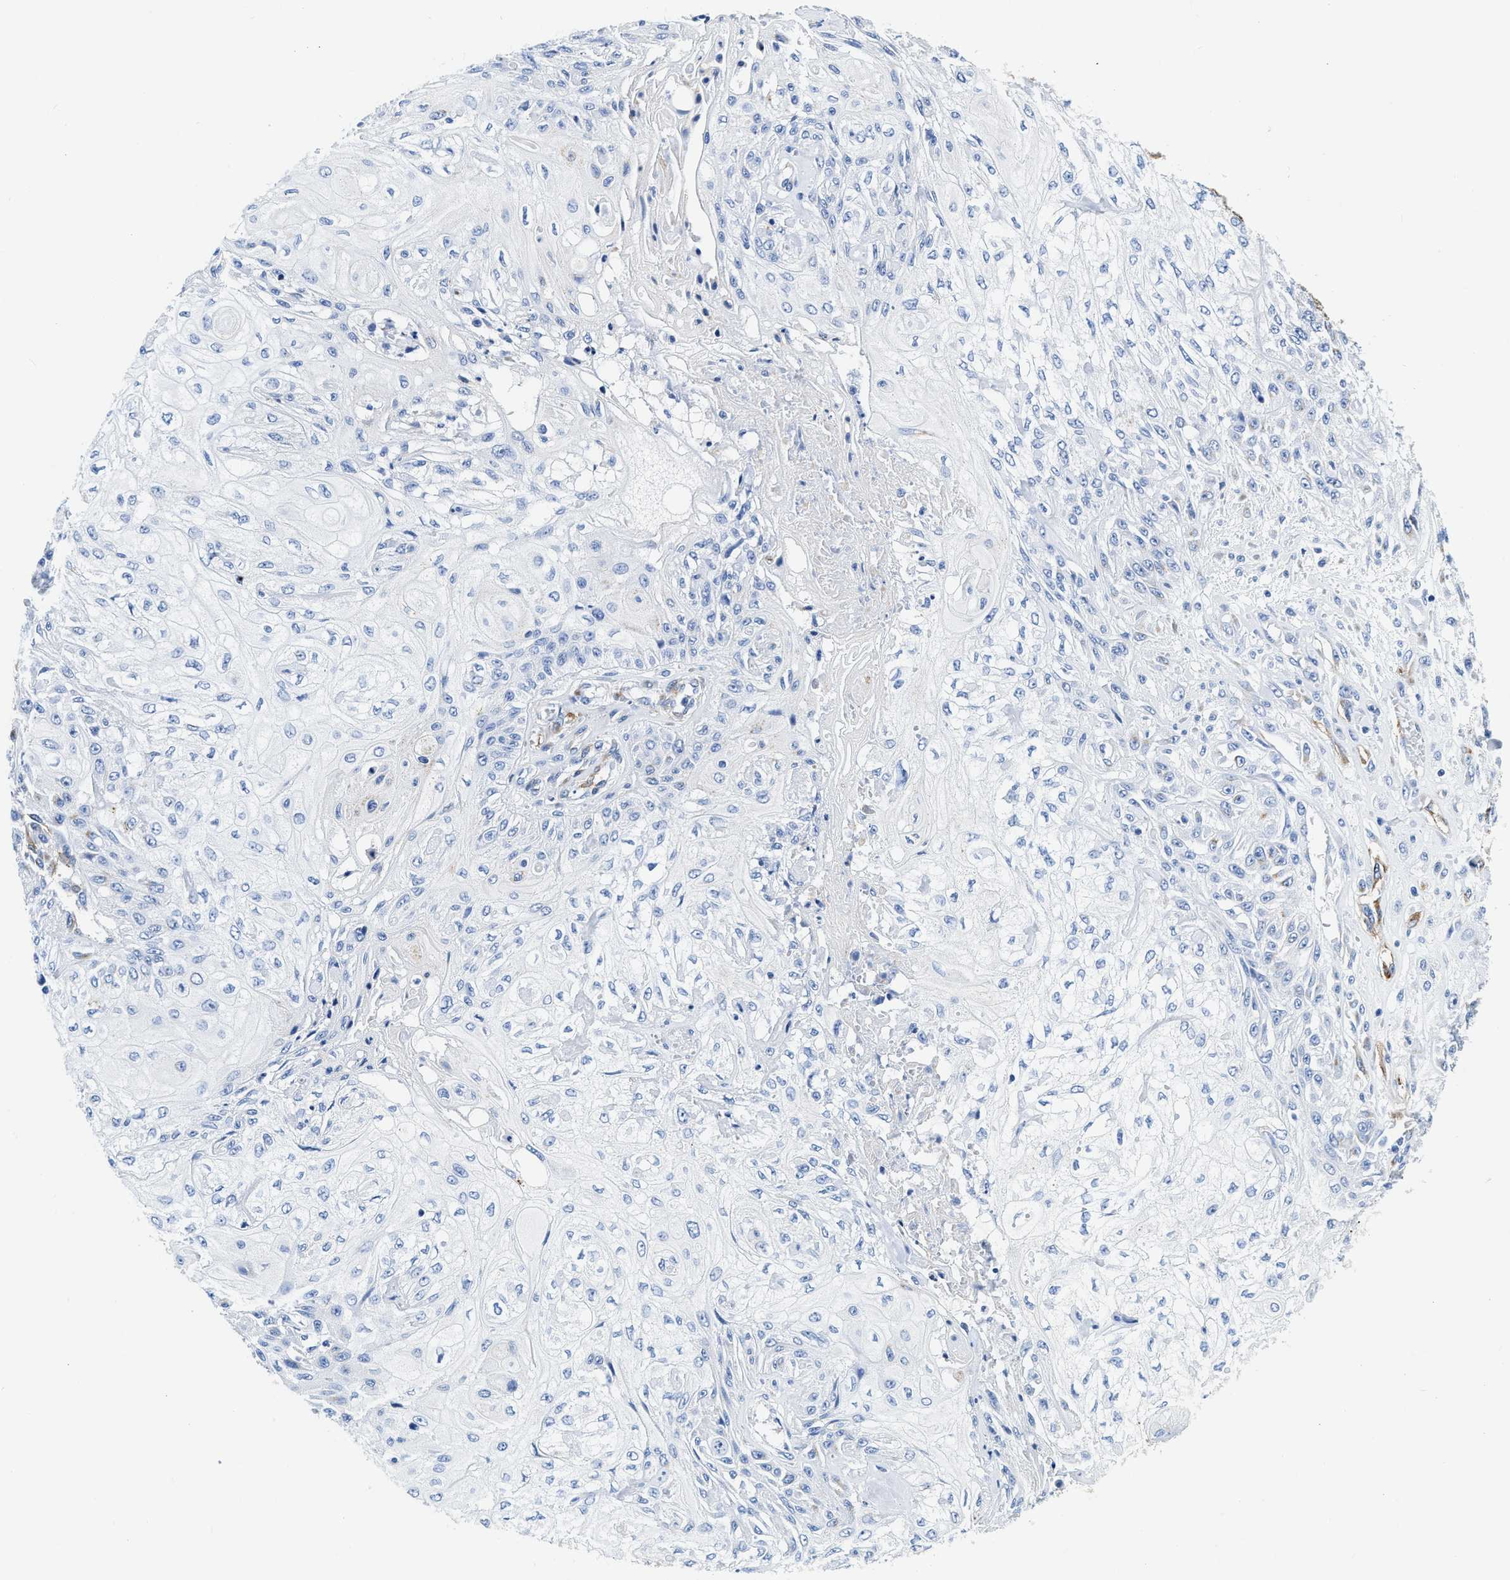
{"staining": {"intensity": "negative", "quantity": "none", "location": "none"}, "tissue": "skin cancer", "cell_type": "Tumor cells", "image_type": "cancer", "snomed": [{"axis": "morphology", "description": "Squamous cell carcinoma, NOS"}, {"axis": "morphology", "description": "Squamous cell carcinoma, metastatic, NOS"}, {"axis": "topography", "description": "Skin"}, {"axis": "topography", "description": "Lymph node"}], "caption": "This is a micrograph of IHC staining of skin squamous cell carcinoma, which shows no staining in tumor cells.", "gene": "TVP23B", "patient": {"sex": "male", "age": 75}}